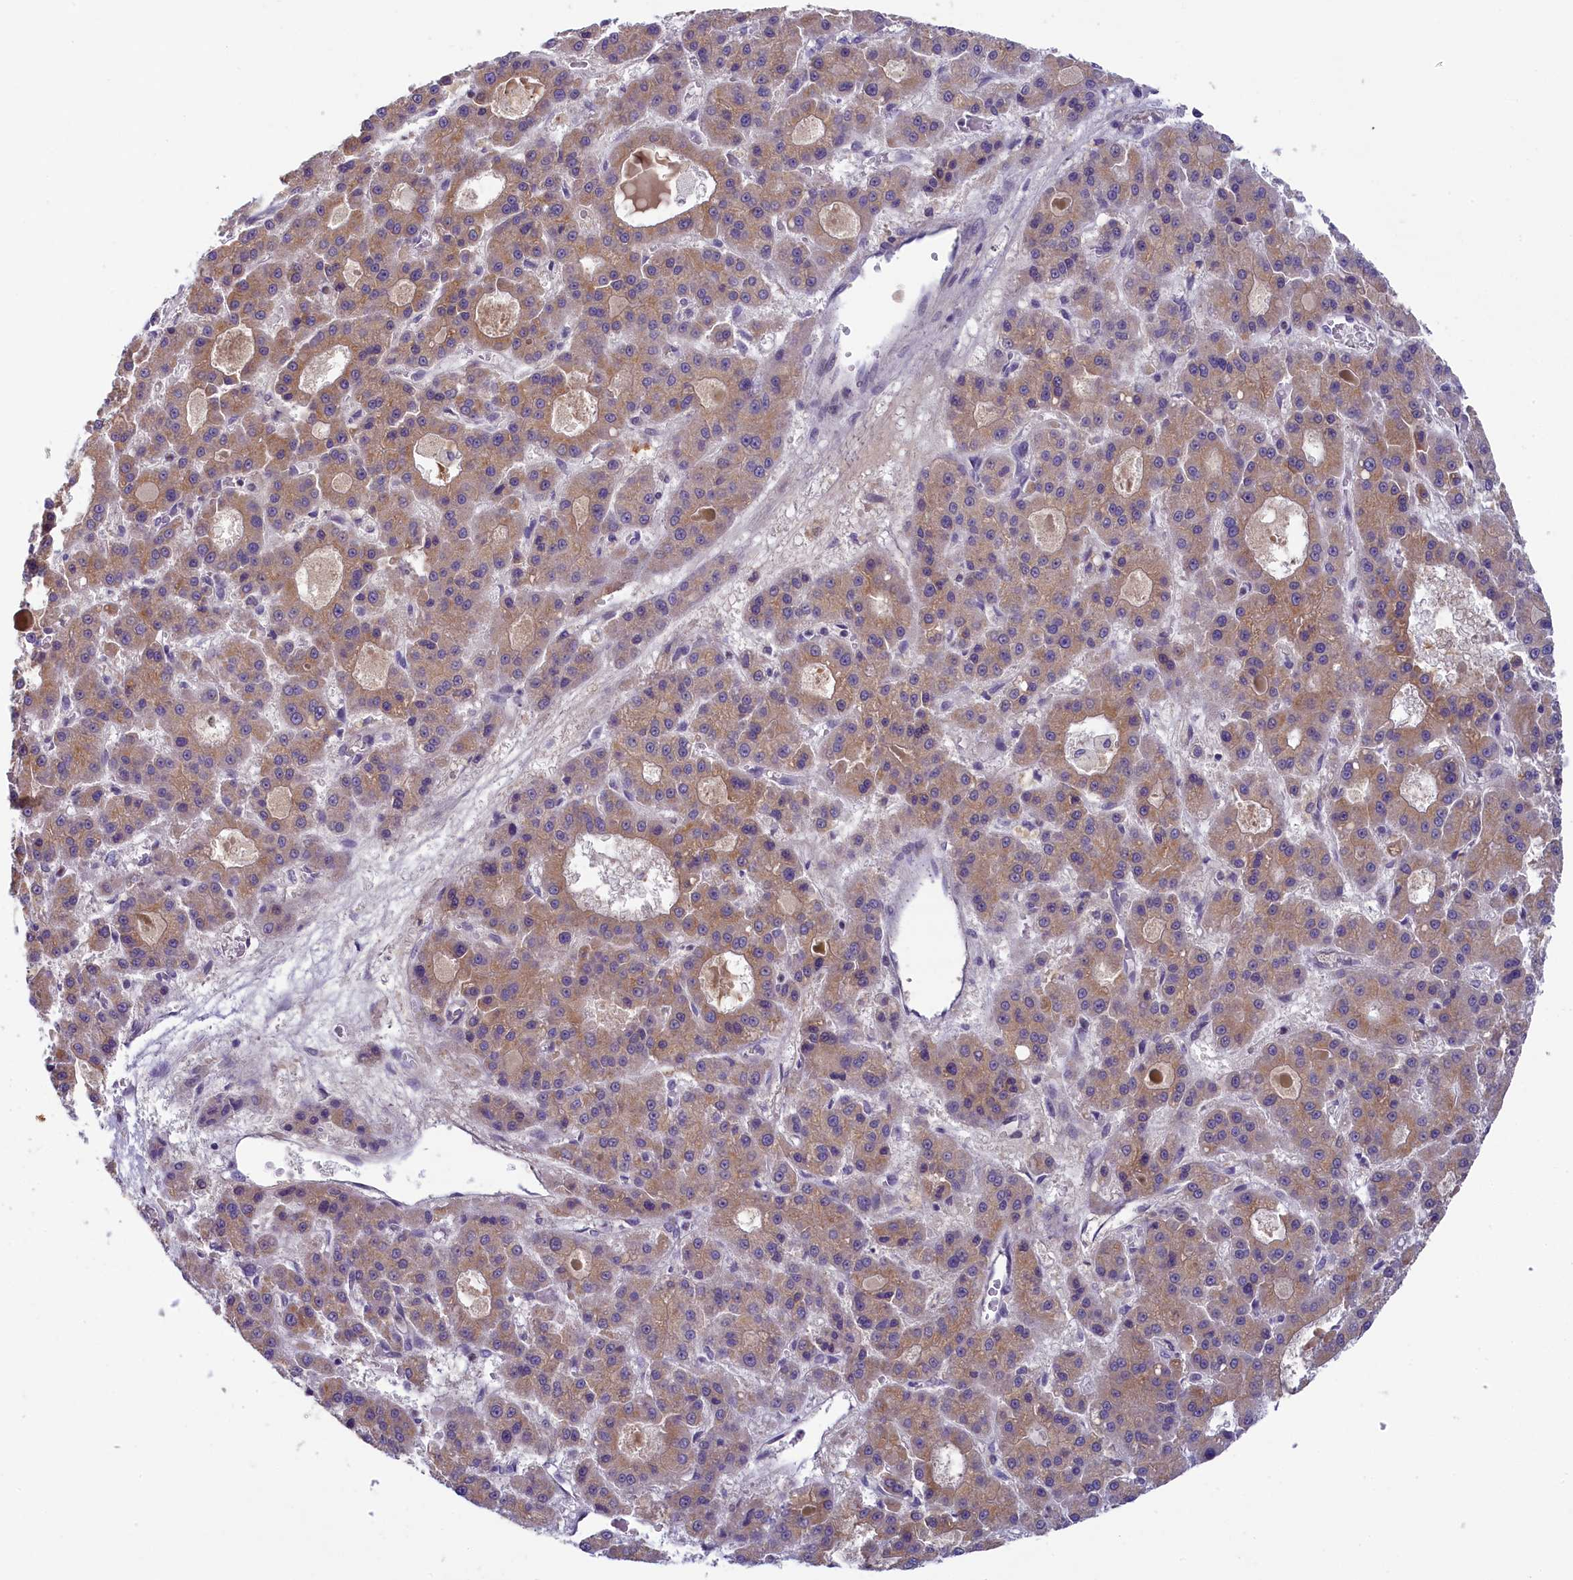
{"staining": {"intensity": "moderate", "quantity": ">75%", "location": "cytoplasmic/membranous"}, "tissue": "liver cancer", "cell_type": "Tumor cells", "image_type": "cancer", "snomed": [{"axis": "morphology", "description": "Carcinoma, Hepatocellular, NOS"}, {"axis": "topography", "description": "Liver"}], "caption": "Protein expression analysis of human hepatocellular carcinoma (liver) reveals moderate cytoplasmic/membranous staining in about >75% of tumor cells. Nuclei are stained in blue.", "gene": "CRAMP1", "patient": {"sex": "male", "age": 70}}